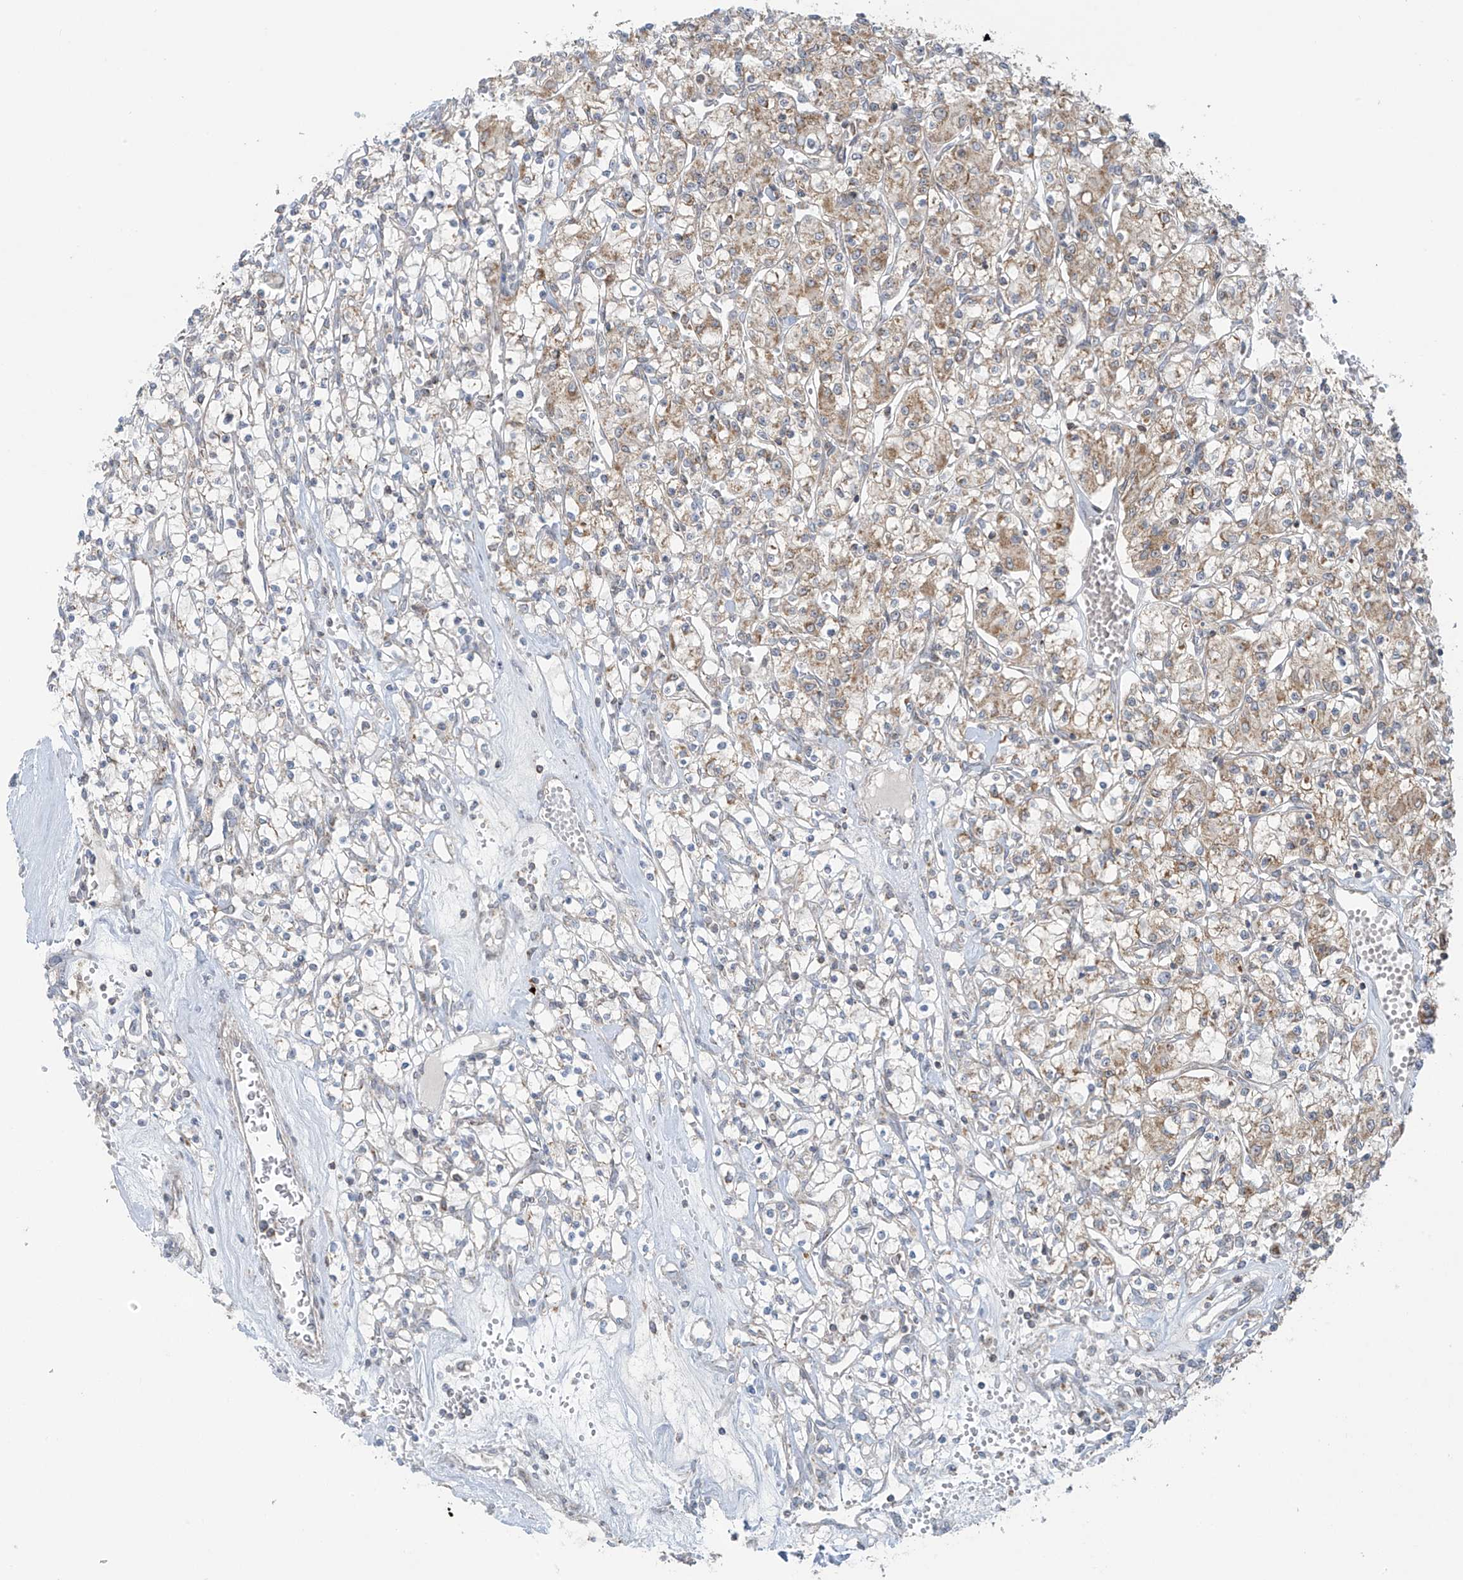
{"staining": {"intensity": "weak", "quantity": "25%-75%", "location": "cytoplasmic/membranous"}, "tissue": "renal cancer", "cell_type": "Tumor cells", "image_type": "cancer", "snomed": [{"axis": "morphology", "description": "Adenocarcinoma, NOS"}, {"axis": "topography", "description": "Kidney"}], "caption": "A histopathology image of human renal adenocarcinoma stained for a protein displays weak cytoplasmic/membranous brown staining in tumor cells.", "gene": "HDDC2", "patient": {"sex": "female", "age": 59}}